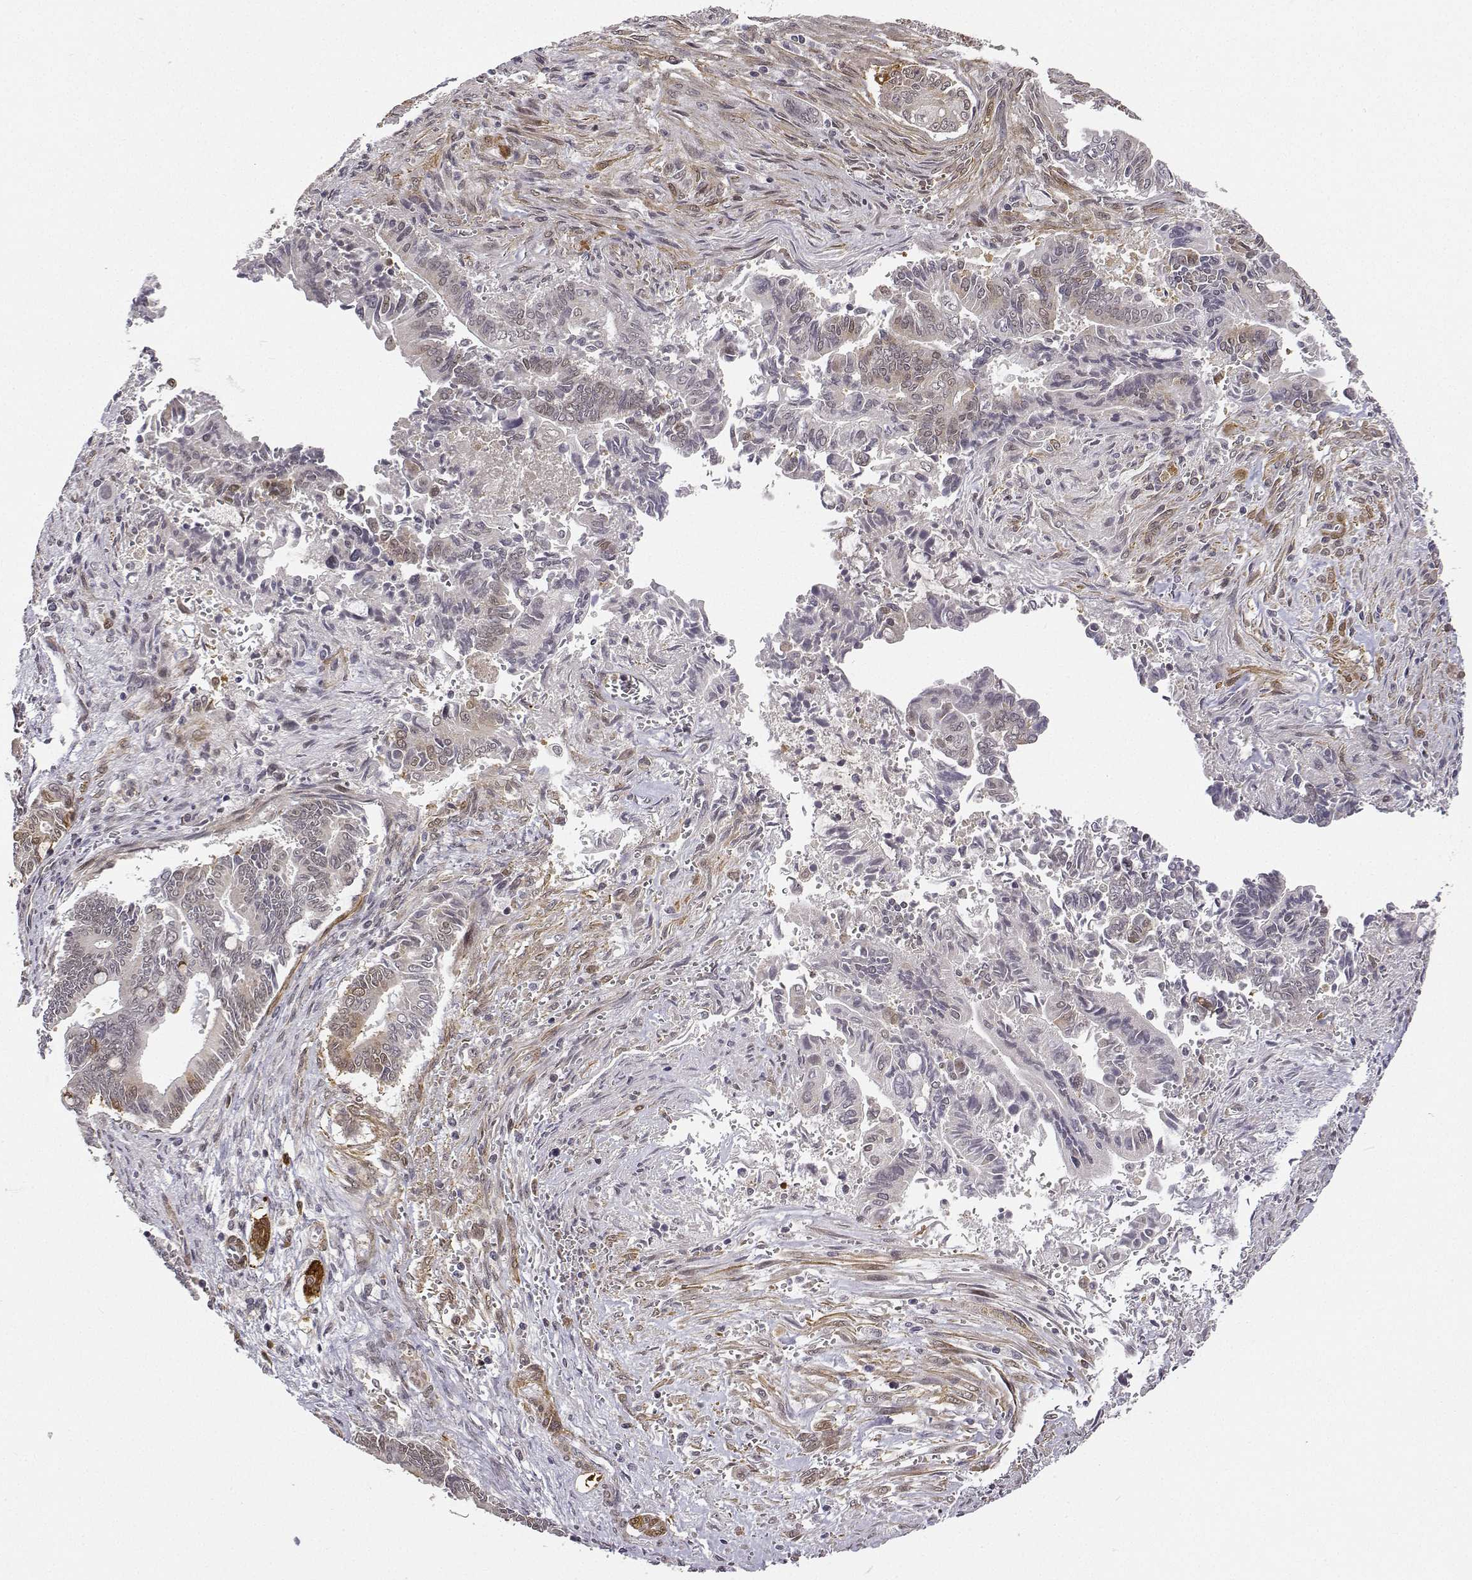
{"staining": {"intensity": "negative", "quantity": "none", "location": "none"}, "tissue": "pancreatic cancer", "cell_type": "Tumor cells", "image_type": "cancer", "snomed": [{"axis": "morphology", "description": "Adenocarcinoma, NOS"}, {"axis": "topography", "description": "Pancreas"}], "caption": "IHC micrograph of neoplastic tissue: human pancreatic adenocarcinoma stained with DAB demonstrates no significant protein expression in tumor cells.", "gene": "PHGDH", "patient": {"sex": "male", "age": 68}}